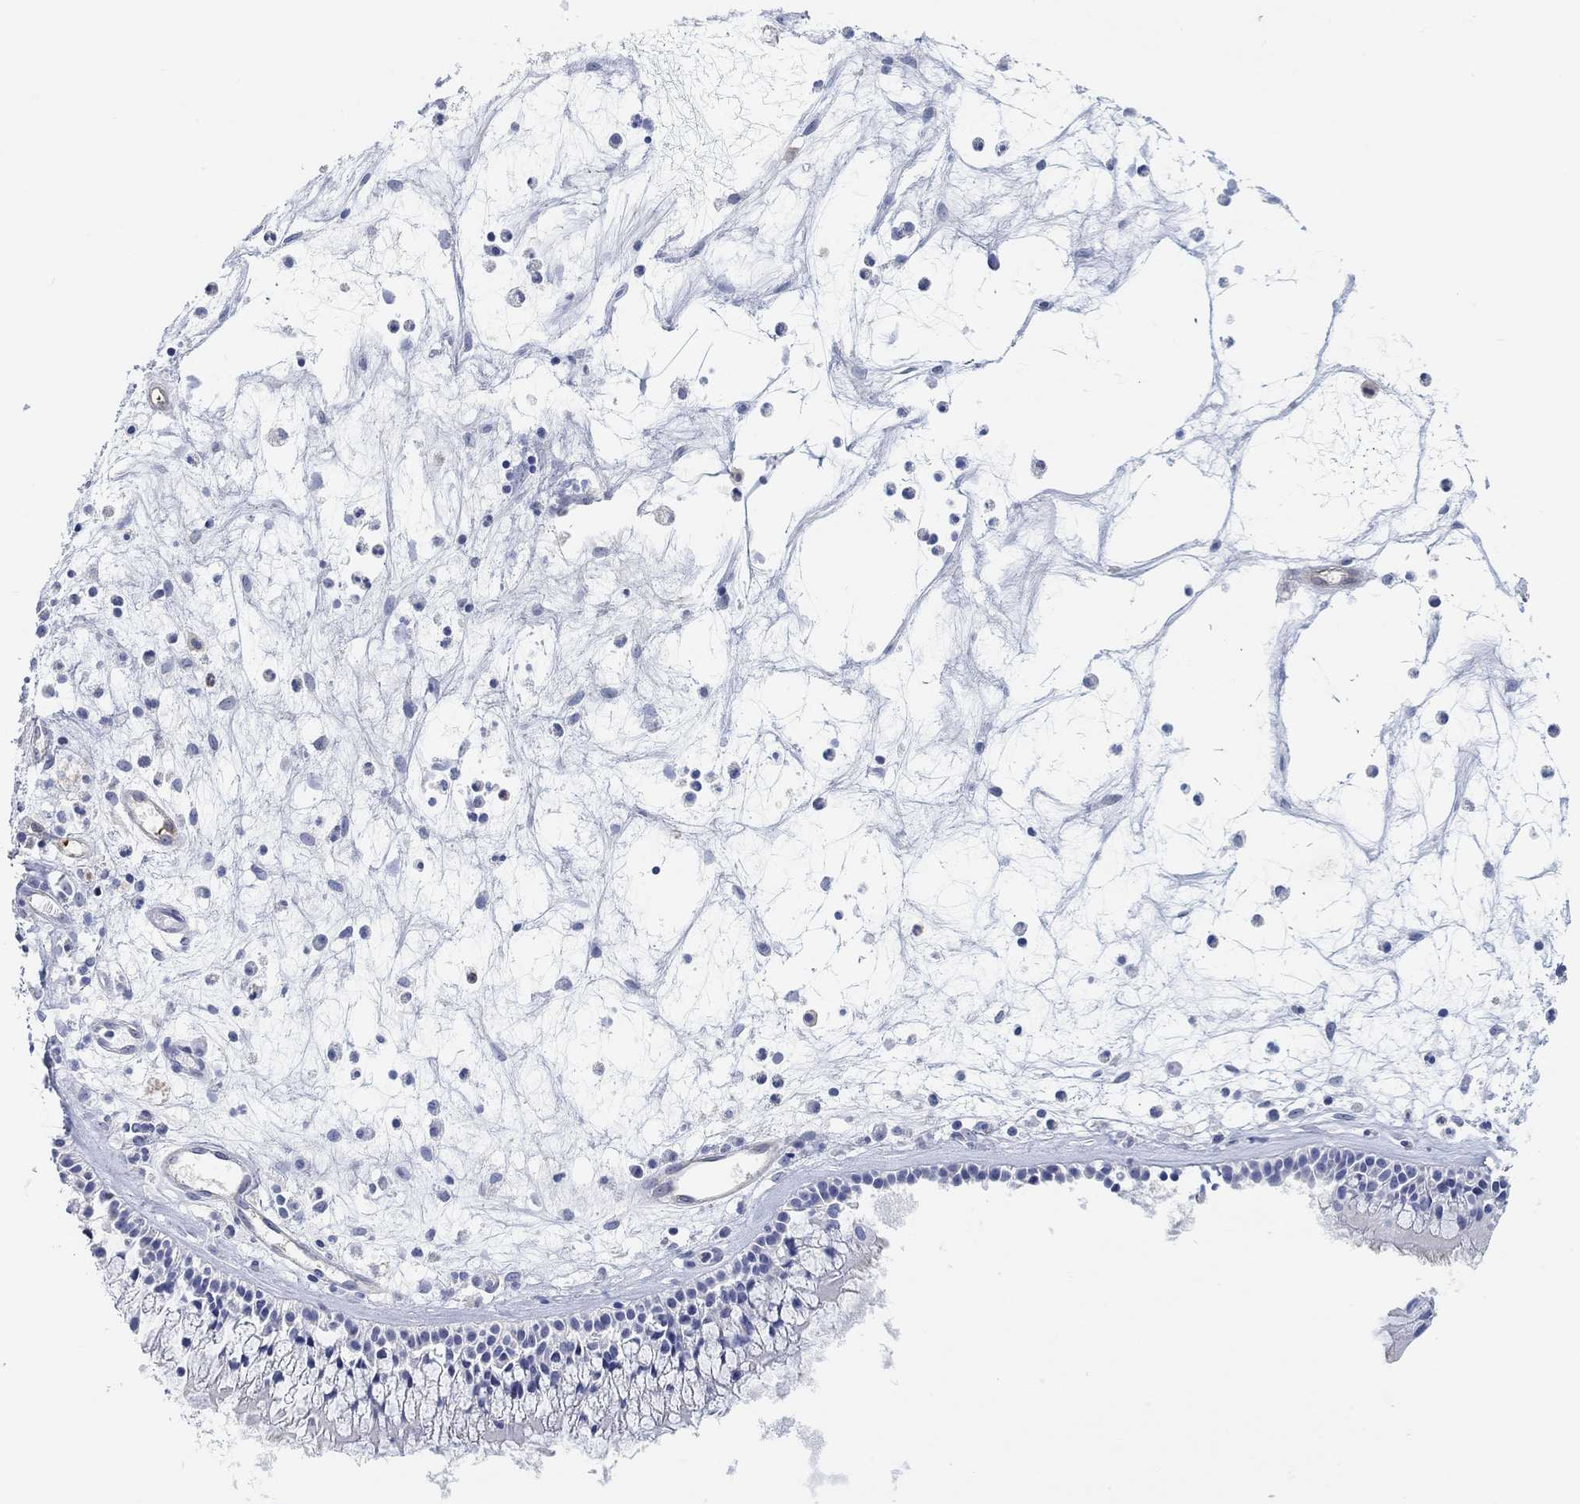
{"staining": {"intensity": "negative", "quantity": "none", "location": "none"}, "tissue": "nasopharynx", "cell_type": "Respiratory epithelial cells", "image_type": "normal", "snomed": [{"axis": "morphology", "description": "Normal tissue, NOS"}, {"axis": "topography", "description": "Nasopharynx"}], "caption": "High magnification brightfield microscopy of unremarkable nasopharynx stained with DAB (3,3'-diaminobenzidine) (brown) and counterstained with hematoxylin (blue): respiratory epithelial cells show no significant staining. (Stains: DAB (3,3'-diaminobenzidine) immunohistochemistry (IHC) with hematoxylin counter stain, Microscopy: brightfield microscopy at high magnification).", "gene": "VAT1L", "patient": {"sex": "female", "age": 47}}